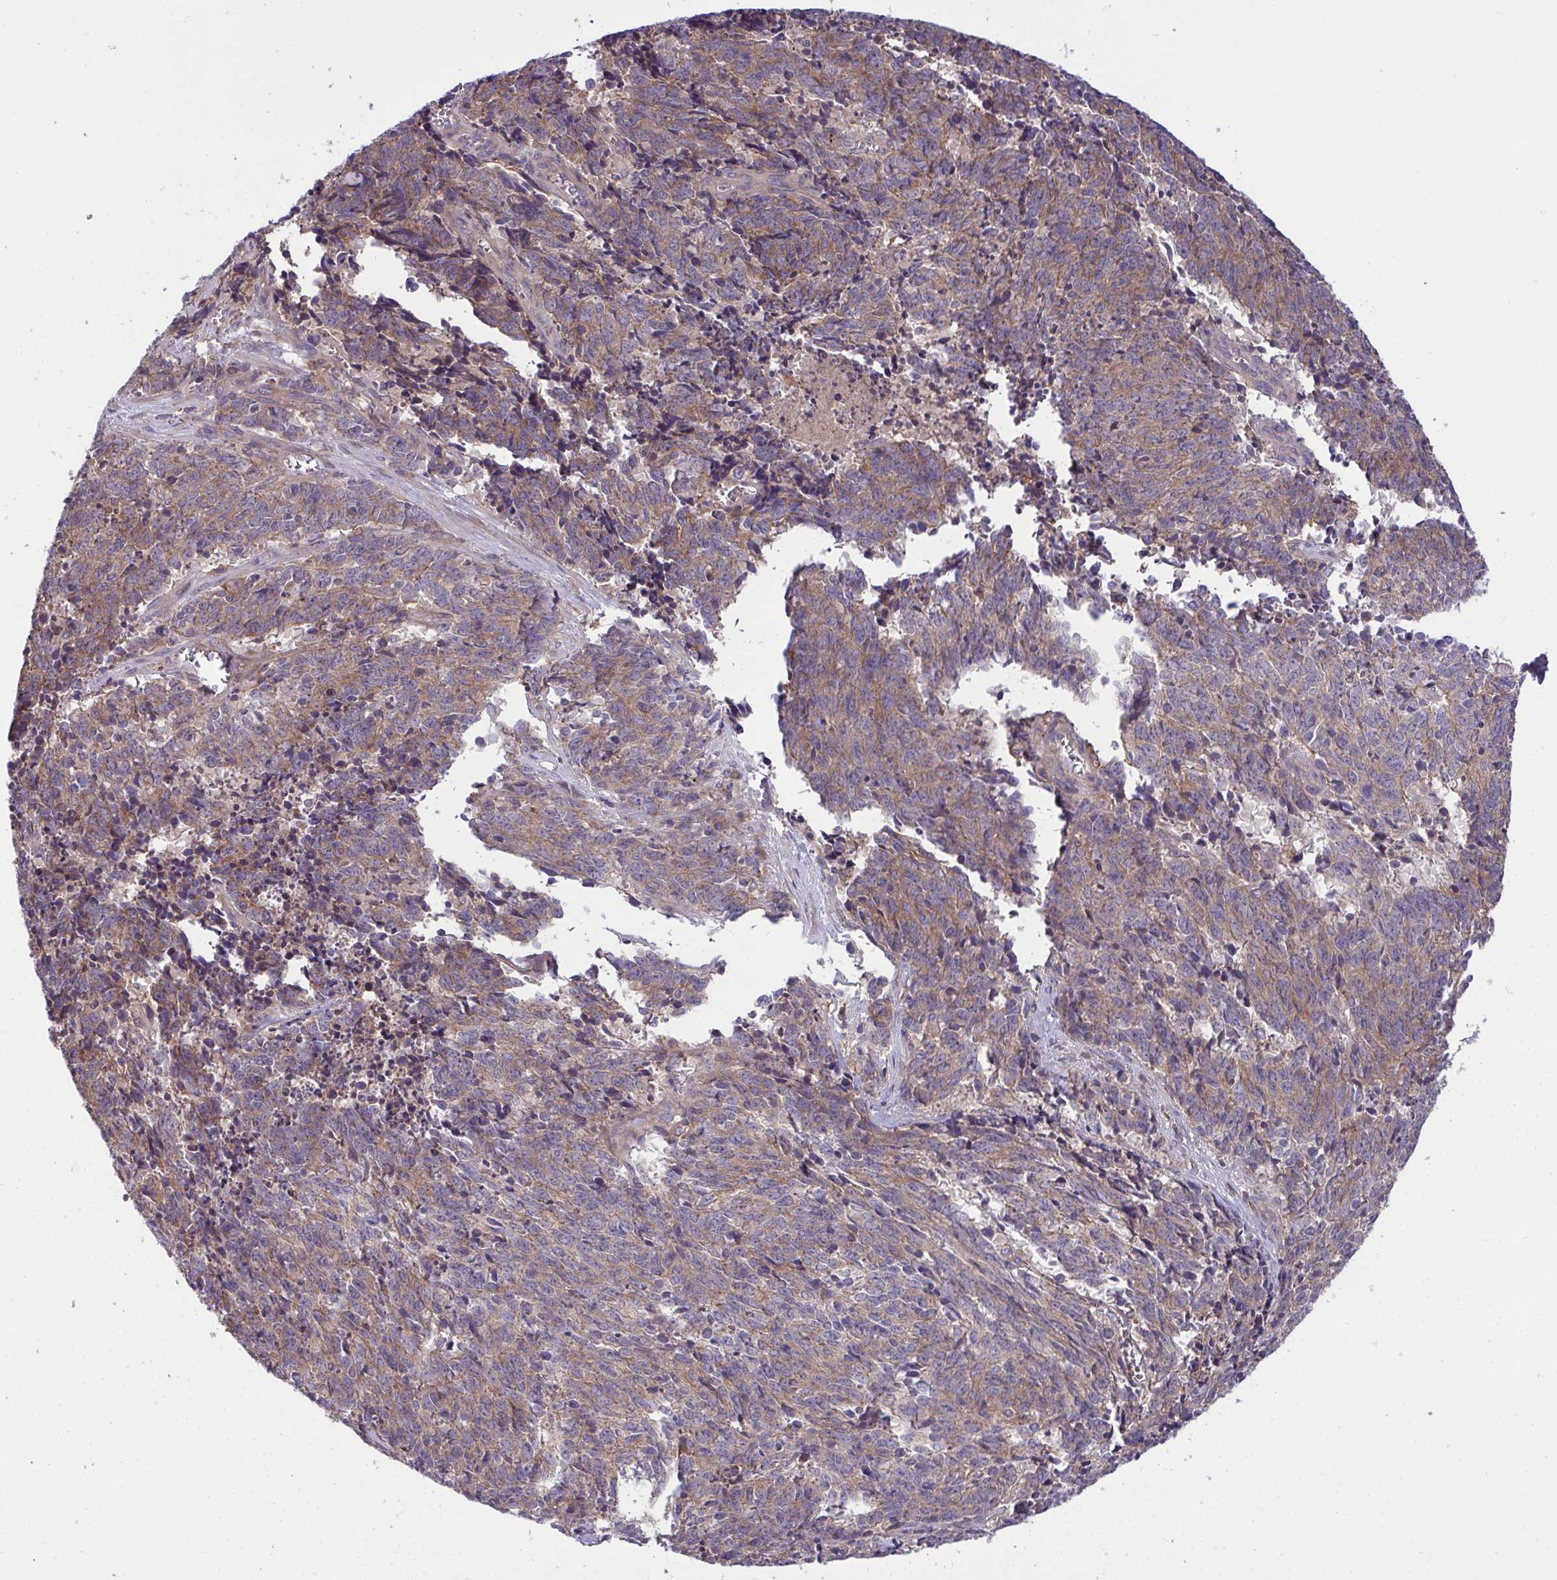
{"staining": {"intensity": "moderate", "quantity": ">75%", "location": "cytoplasmic/membranous"}, "tissue": "cervical cancer", "cell_type": "Tumor cells", "image_type": "cancer", "snomed": [{"axis": "morphology", "description": "Squamous cell carcinoma, NOS"}, {"axis": "topography", "description": "Cervix"}], "caption": "A histopathology image of human squamous cell carcinoma (cervical) stained for a protein displays moderate cytoplasmic/membranous brown staining in tumor cells.", "gene": "GRB14", "patient": {"sex": "female", "age": 29}}